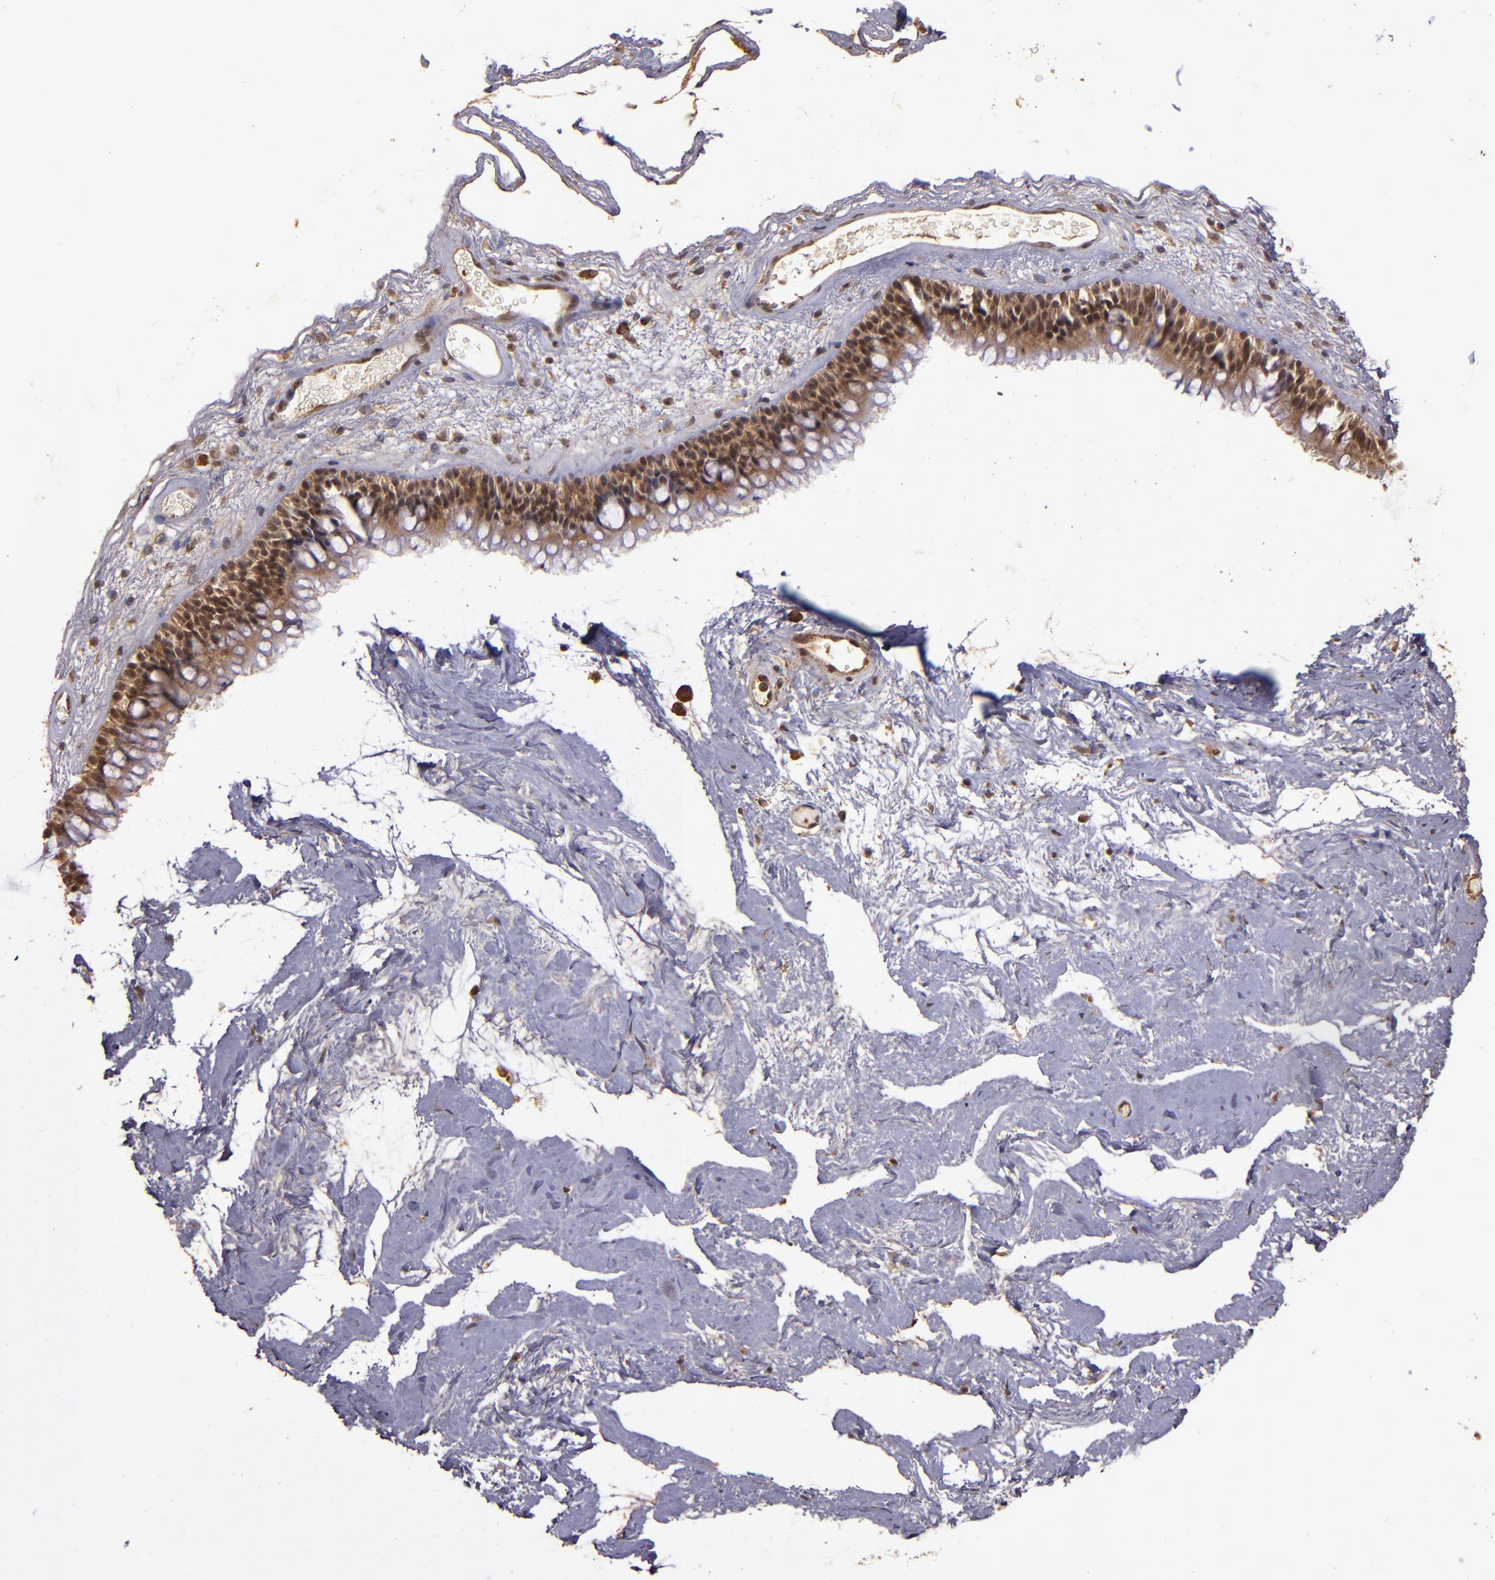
{"staining": {"intensity": "moderate", "quantity": ">75%", "location": "cytoplasmic/membranous,nuclear"}, "tissue": "nasopharynx", "cell_type": "Respiratory epithelial cells", "image_type": "normal", "snomed": [{"axis": "morphology", "description": "Normal tissue, NOS"}, {"axis": "morphology", "description": "Inflammation, NOS"}, {"axis": "topography", "description": "Nasopharynx"}], "caption": "Respiratory epithelial cells demonstrate moderate cytoplasmic/membranous,nuclear staining in about >75% of cells in normal nasopharynx.", "gene": "RIOK3", "patient": {"sex": "male", "age": 48}}